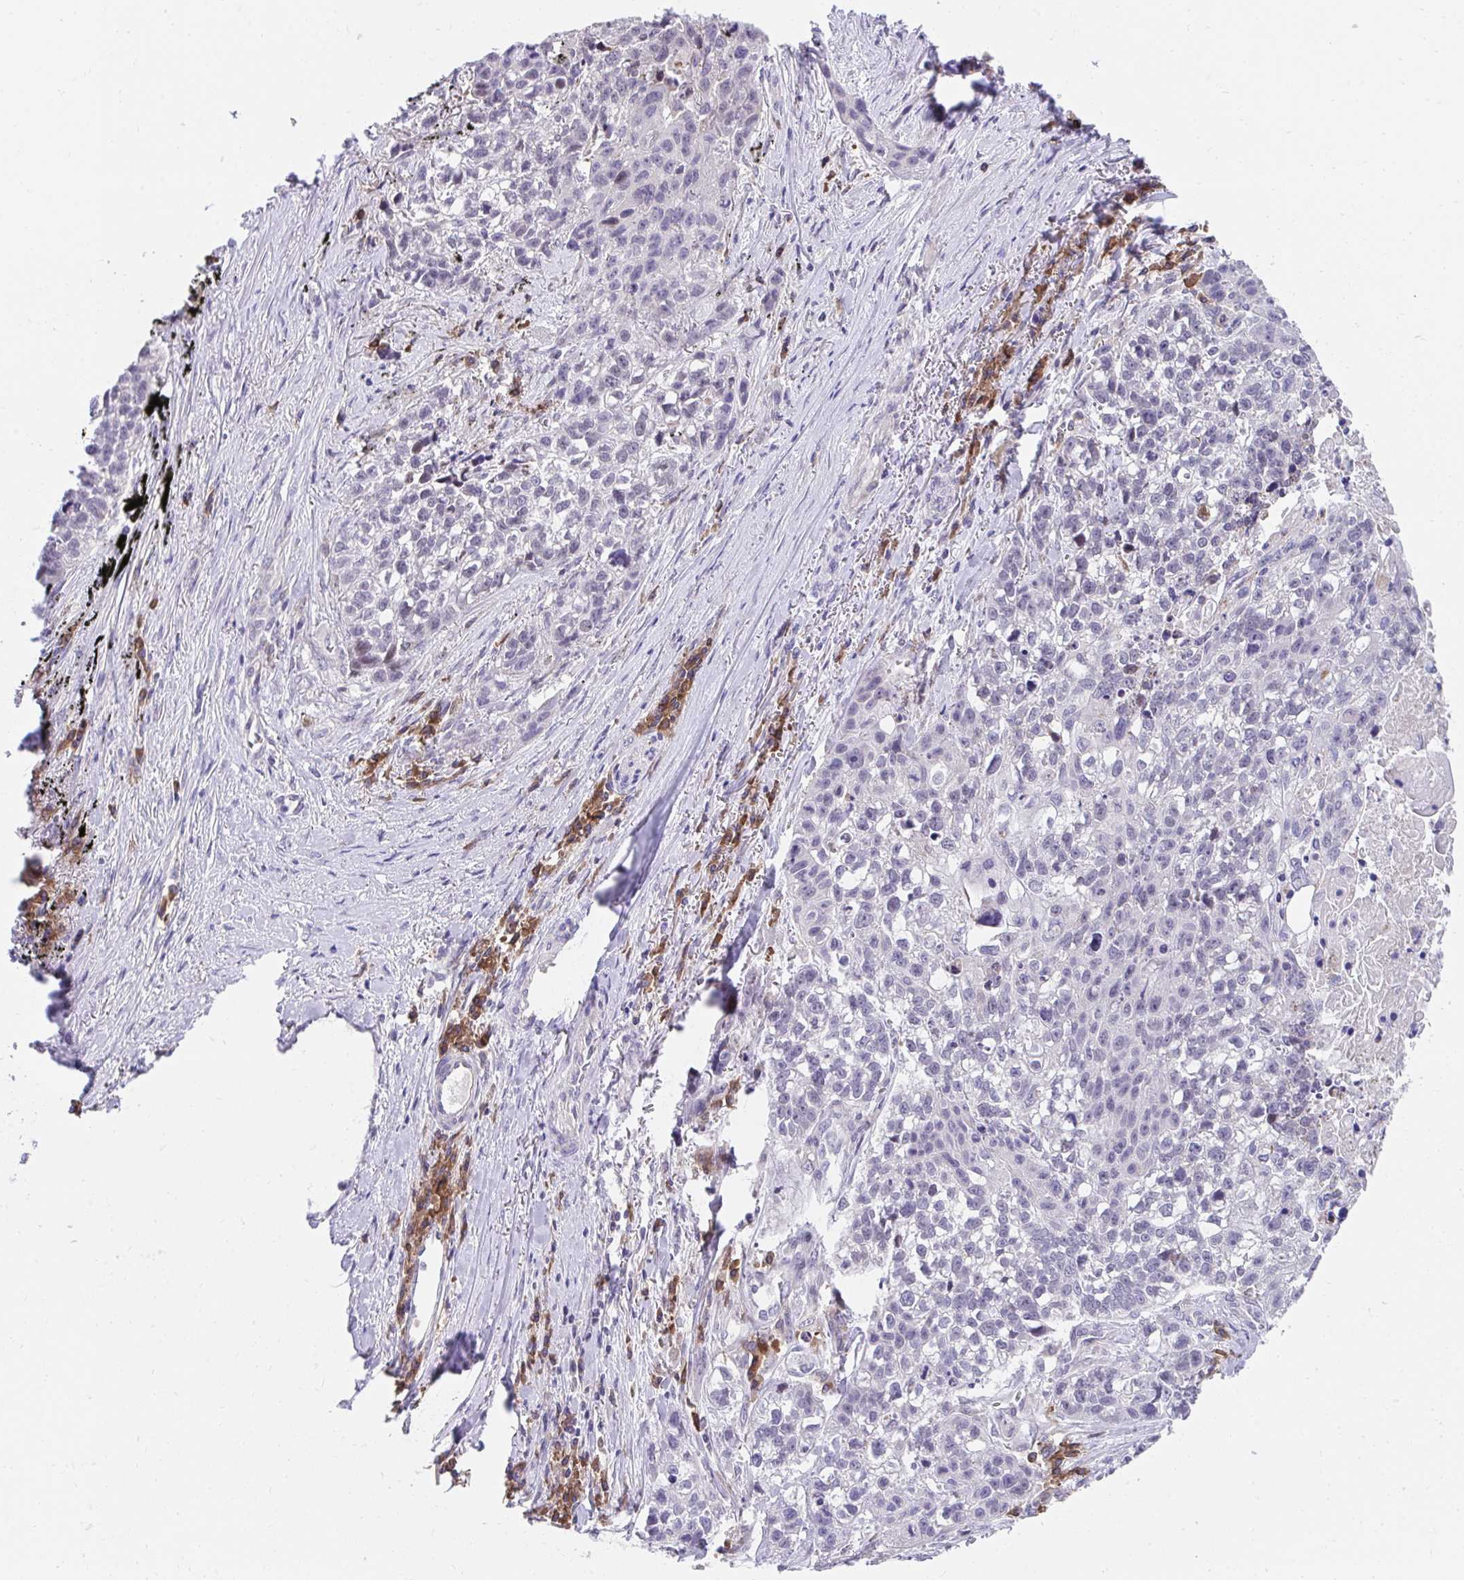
{"staining": {"intensity": "negative", "quantity": "none", "location": "none"}, "tissue": "lung cancer", "cell_type": "Tumor cells", "image_type": "cancer", "snomed": [{"axis": "morphology", "description": "Squamous cell carcinoma, NOS"}, {"axis": "topography", "description": "Lung"}], "caption": "A photomicrograph of human lung cancer (squamous cell carcinoma) is negative for staining in tumor cells. (DAB IHC with hematoxylin counter stain).", "gene": "SLAMF7", "patient": {"sex": "male", "age": 74}}